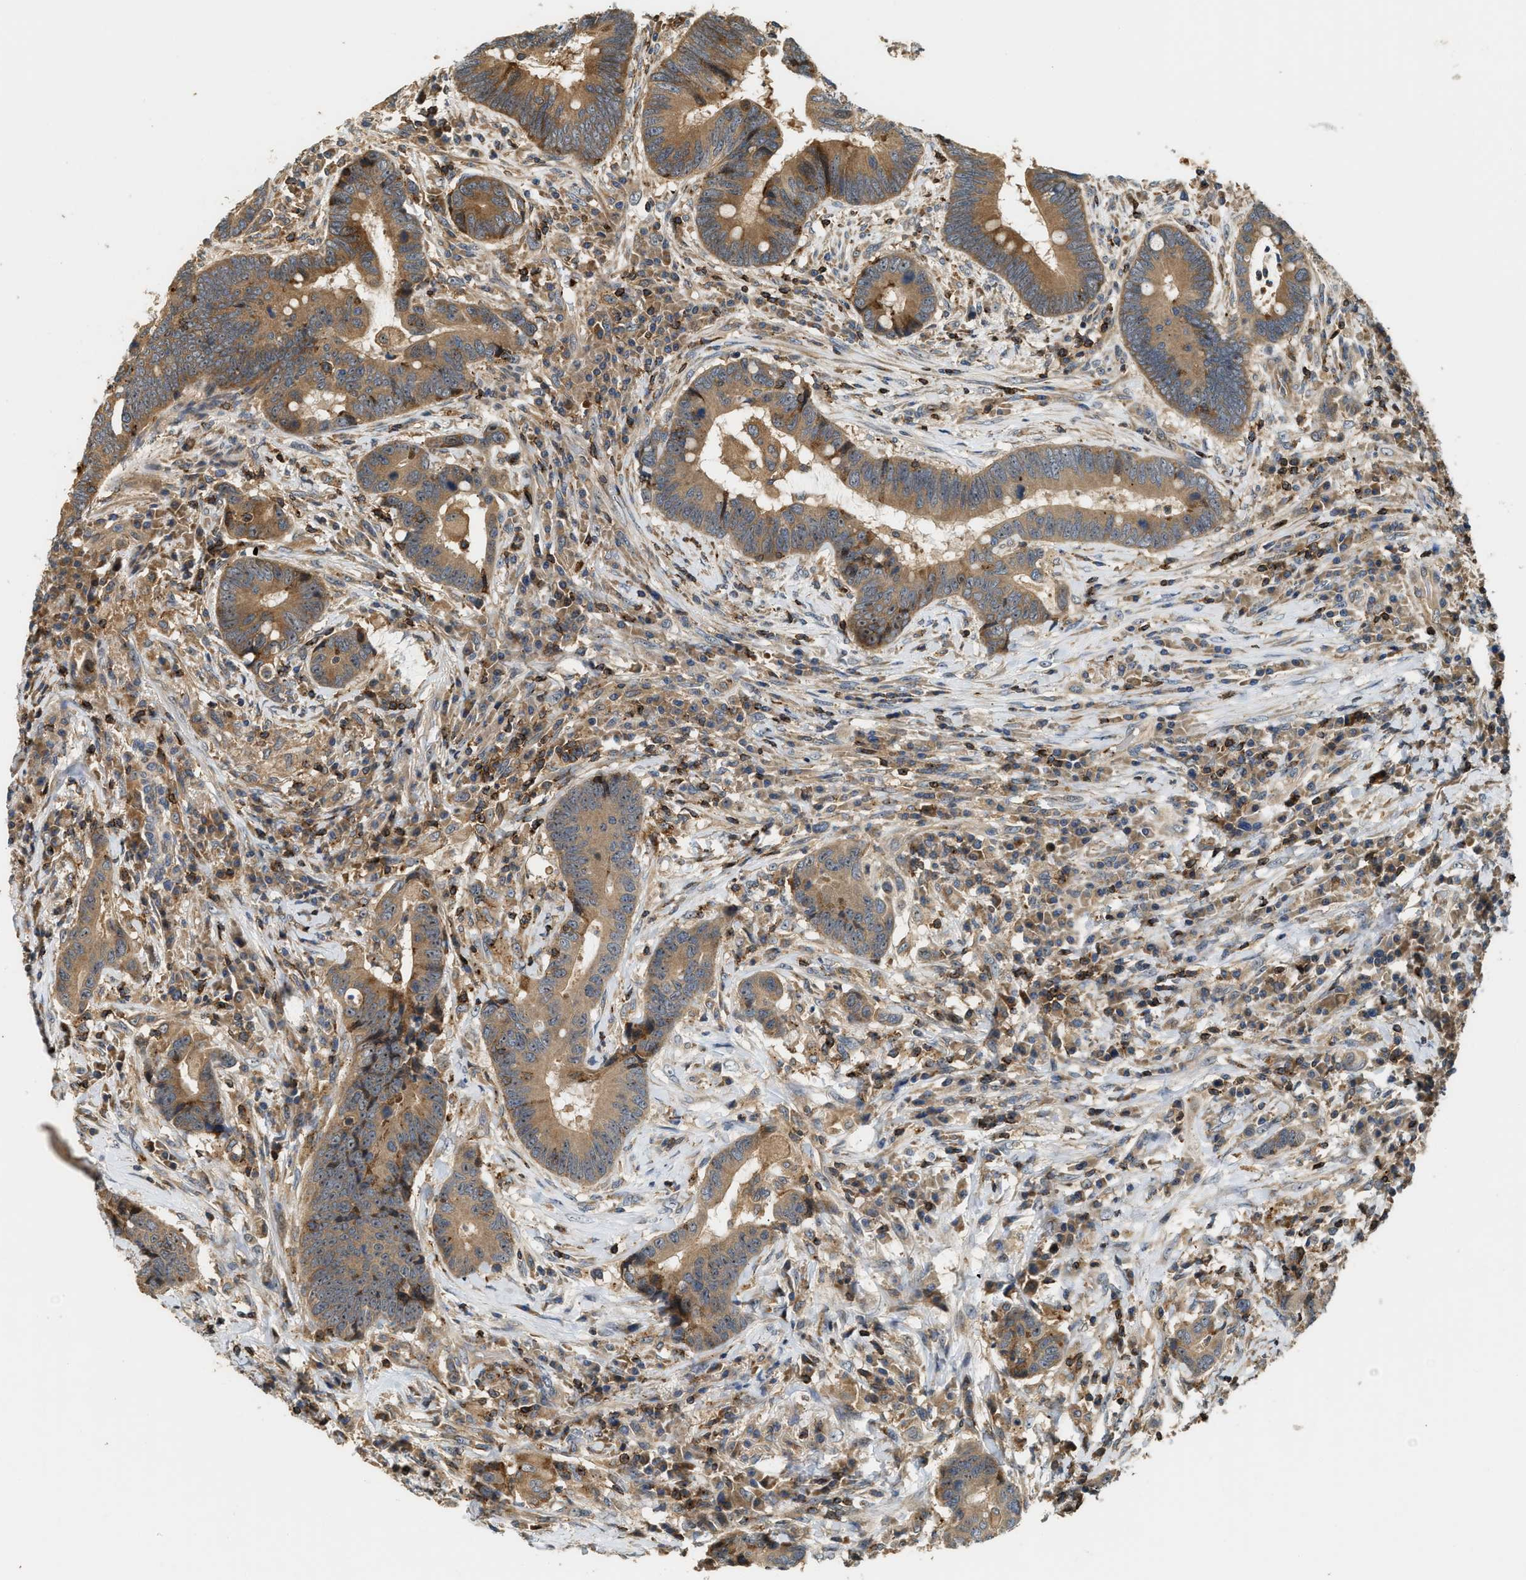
{"staining": {"intensity": "moderate", "quantity": ">75%", "location": "cytoplasmic/membranous"}, "tissue": "colorectal cancer", "cell_type": "Tumor cells", "image_type": "cancer", "snomed": [{"axis": "morphology", "description": "Adenocarcinoma, NOS"}, {"axis": "topography", "description": "Rectum"}, {"axis": "topography", "description": "Anal"}], "caption": "Immunohistochemical staining of human colorectal adenocarcinoma exhibits medium levels of moderate cytoplasmic/membranous staining in approximately >75% of tumor cells.", "gene": "SNX5", "patient": {"sex": "female", "age": 89}}